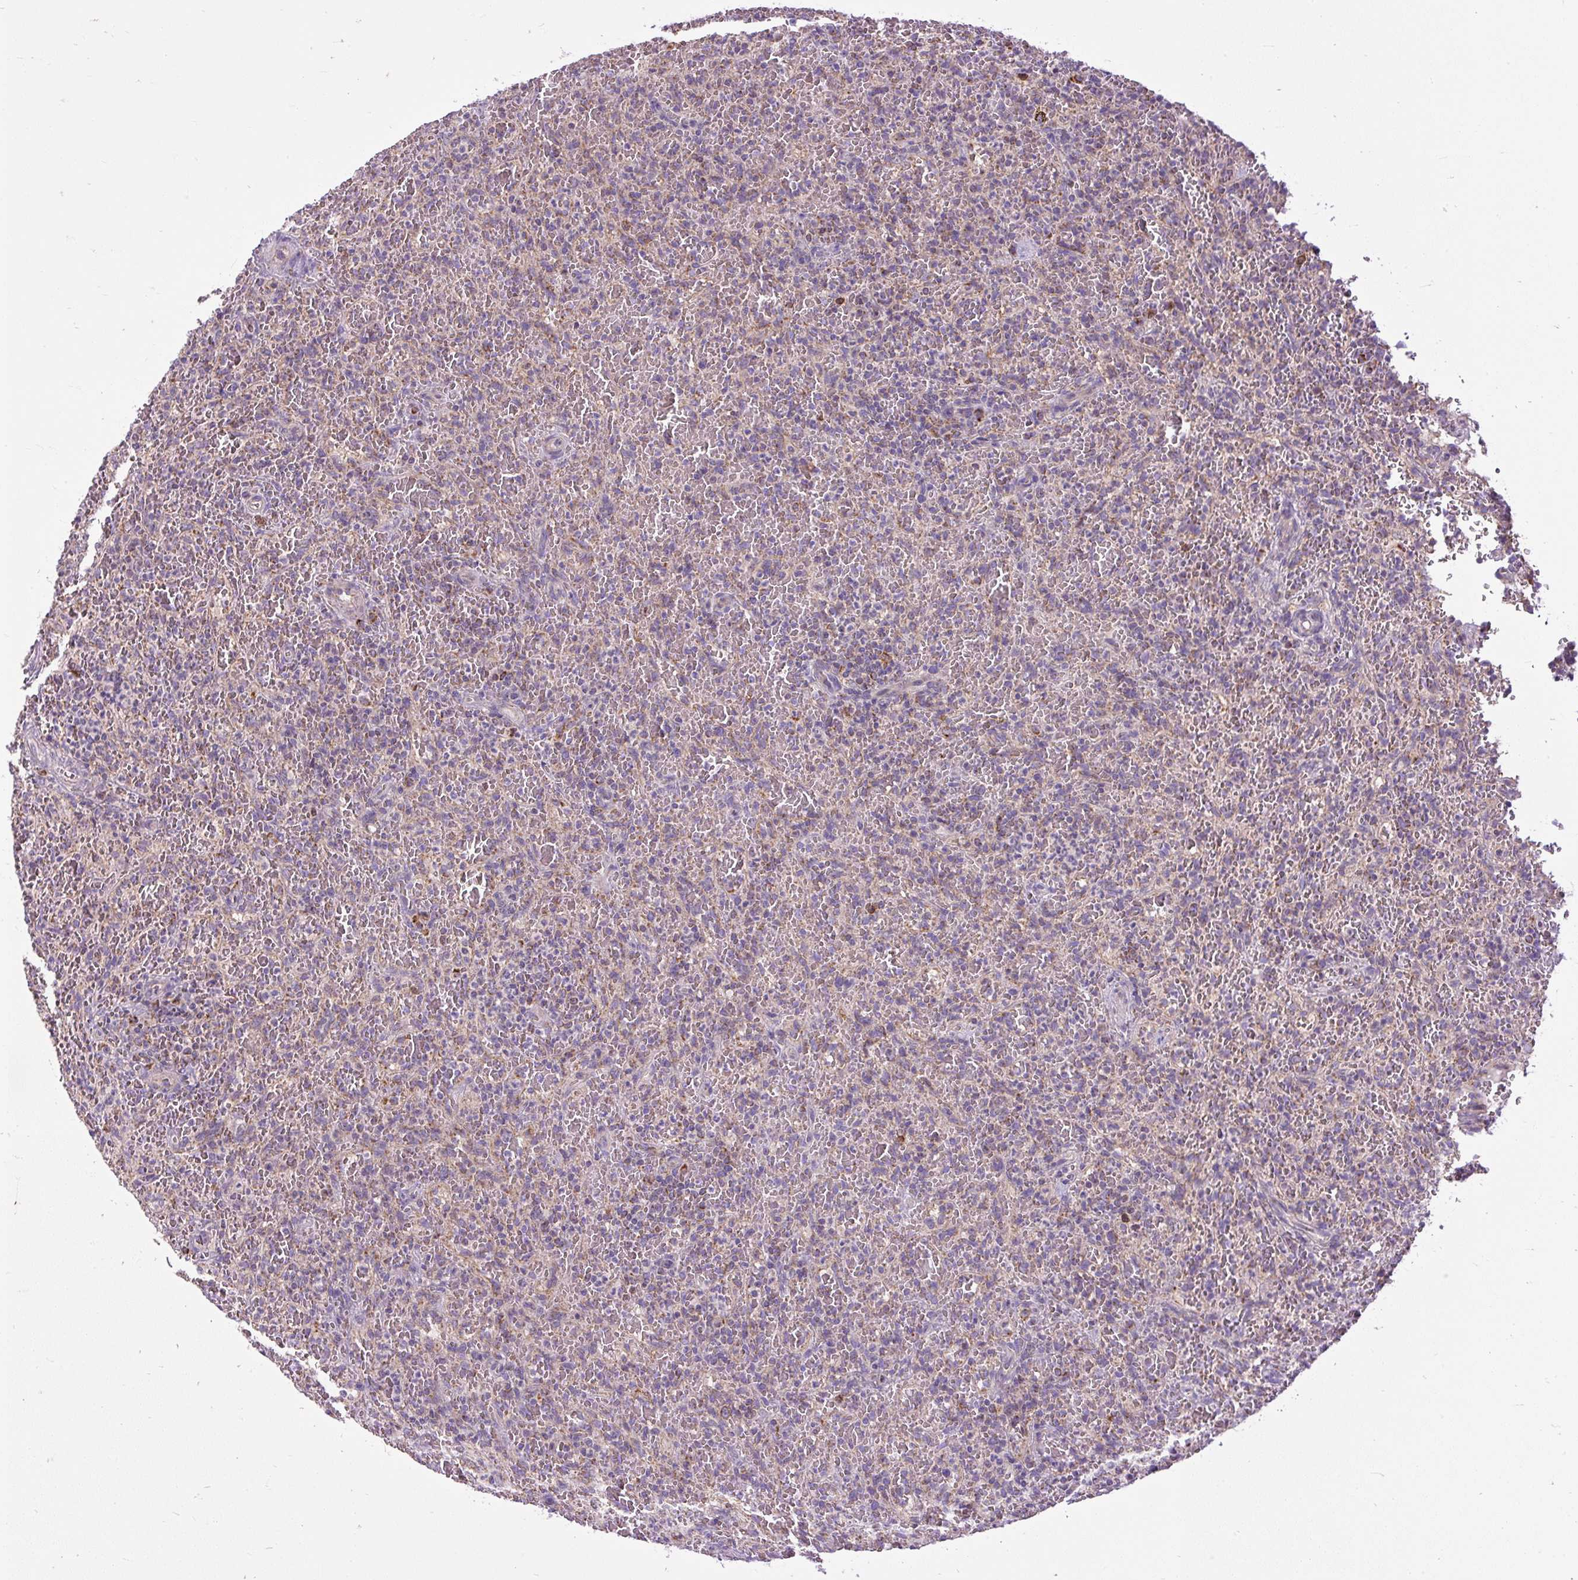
{"staining": {"intensity": "negative", "quantity": "none", "location": "none"}, "tissue": "lymphoma", "cell_type": "Tumor cells", "image_type": "cancer", "snomed": [{"axis": "morphology", "description": "Malignant lymphoma, non-Hodgkin's type, Low grade"}, {"axis": "topography", "description": "Spleen"}], "caption": "Low-grade malignant lymphoma, non-Hodgkin's type was stained to show a protein in brown. There is no significant expression in tumor cells.", "gene": "TM2D3", "patient": {"sex": "female", "age": 64}}